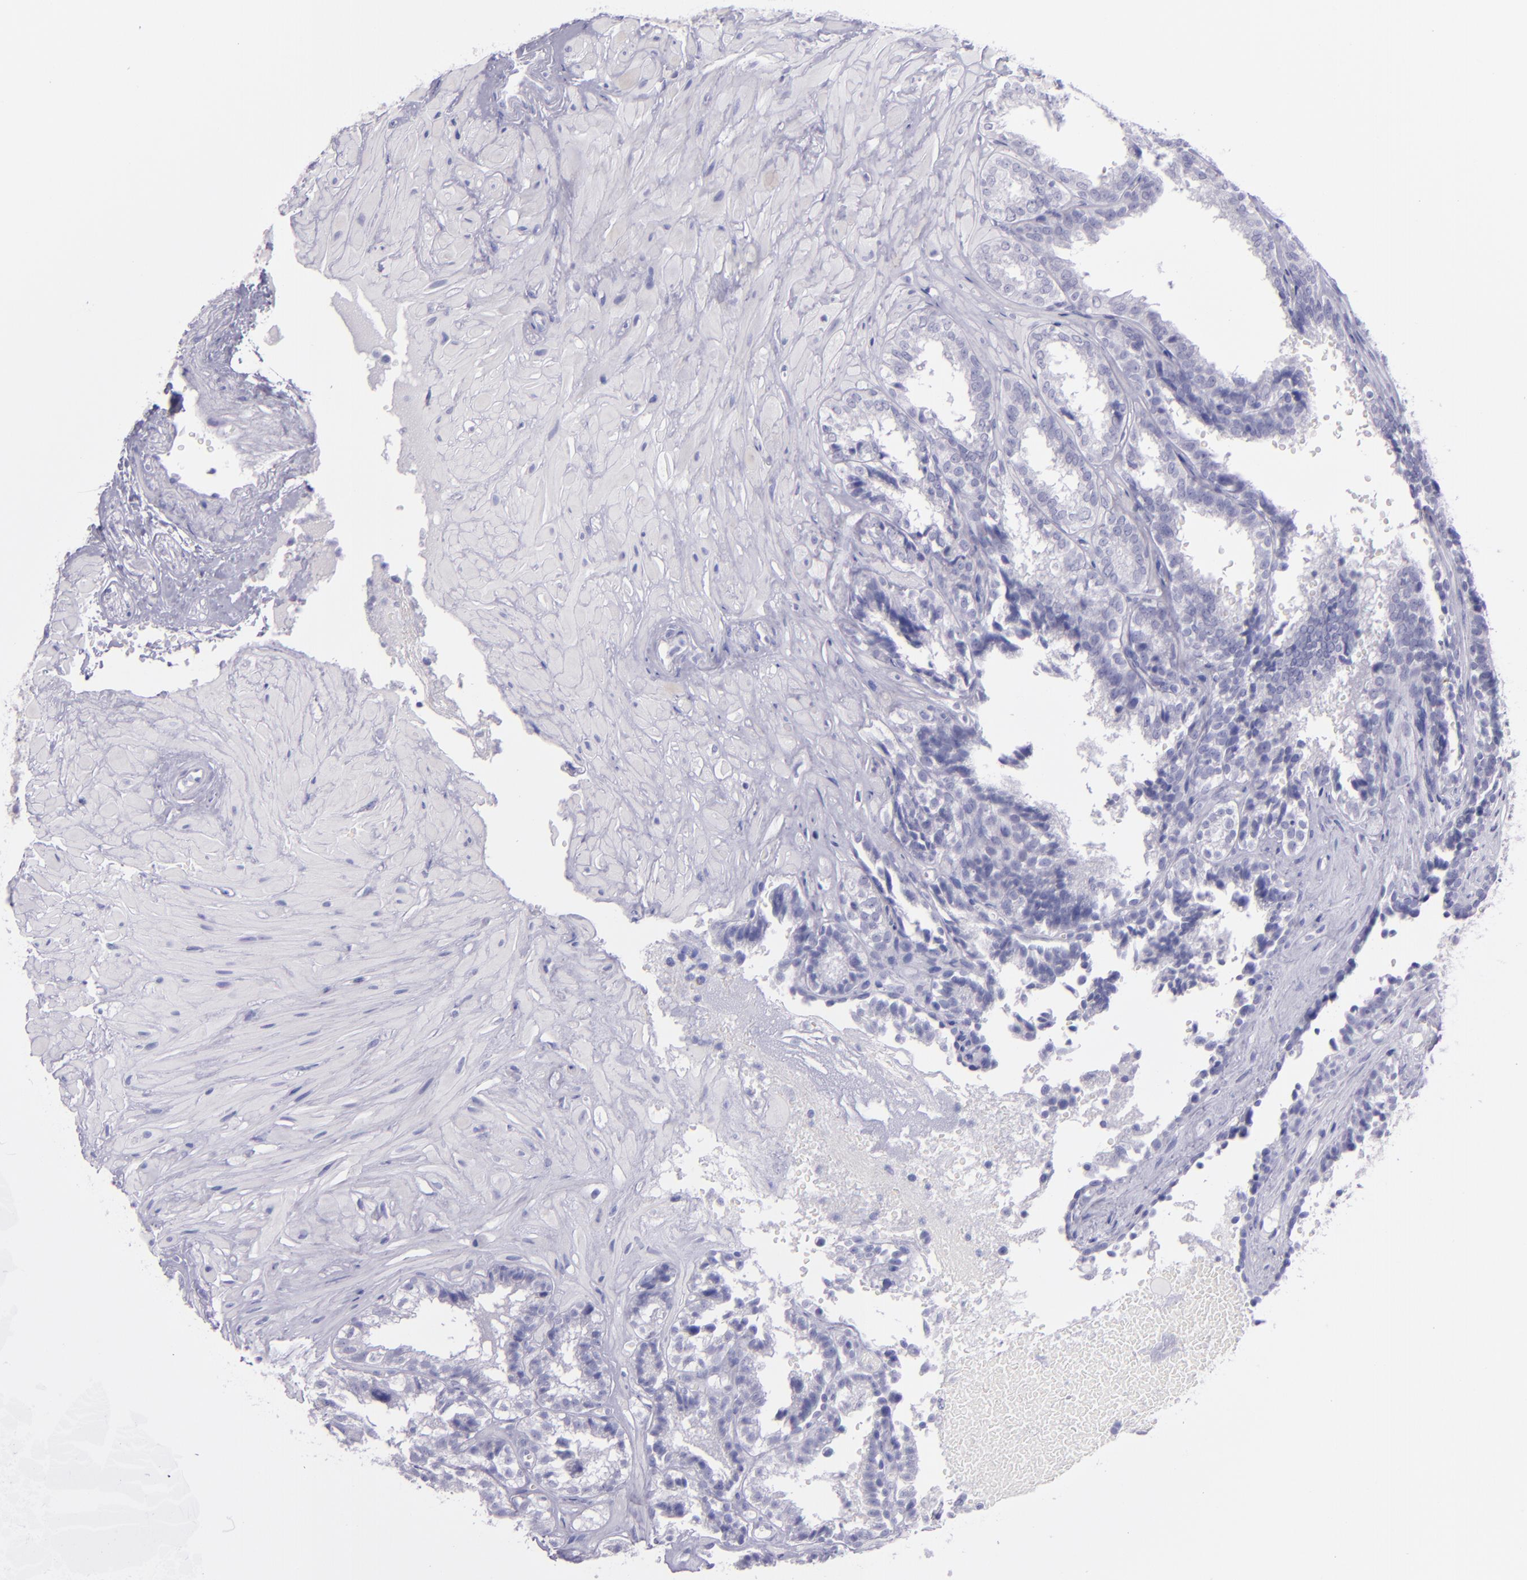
{"staining": {"intensity": "negative", "quantity": "none", "location": "none"}, "tissue": "seminal vesicle", "cell_type": "Glandular cells", "image_type": "normal", "snomed": [{"axis": "morphology", "description": "Normal tissue, NOS"}, {"axis": "topography", "description": "Seminal veicle"}], "caption": "This is a histopathology image of immunohistochemistry (IHC) staining of normal seminal vesicle, which shows no staining in glandular cells.", "gene": "TNNT3", "patient": {"sex": "male", "age": 26}}